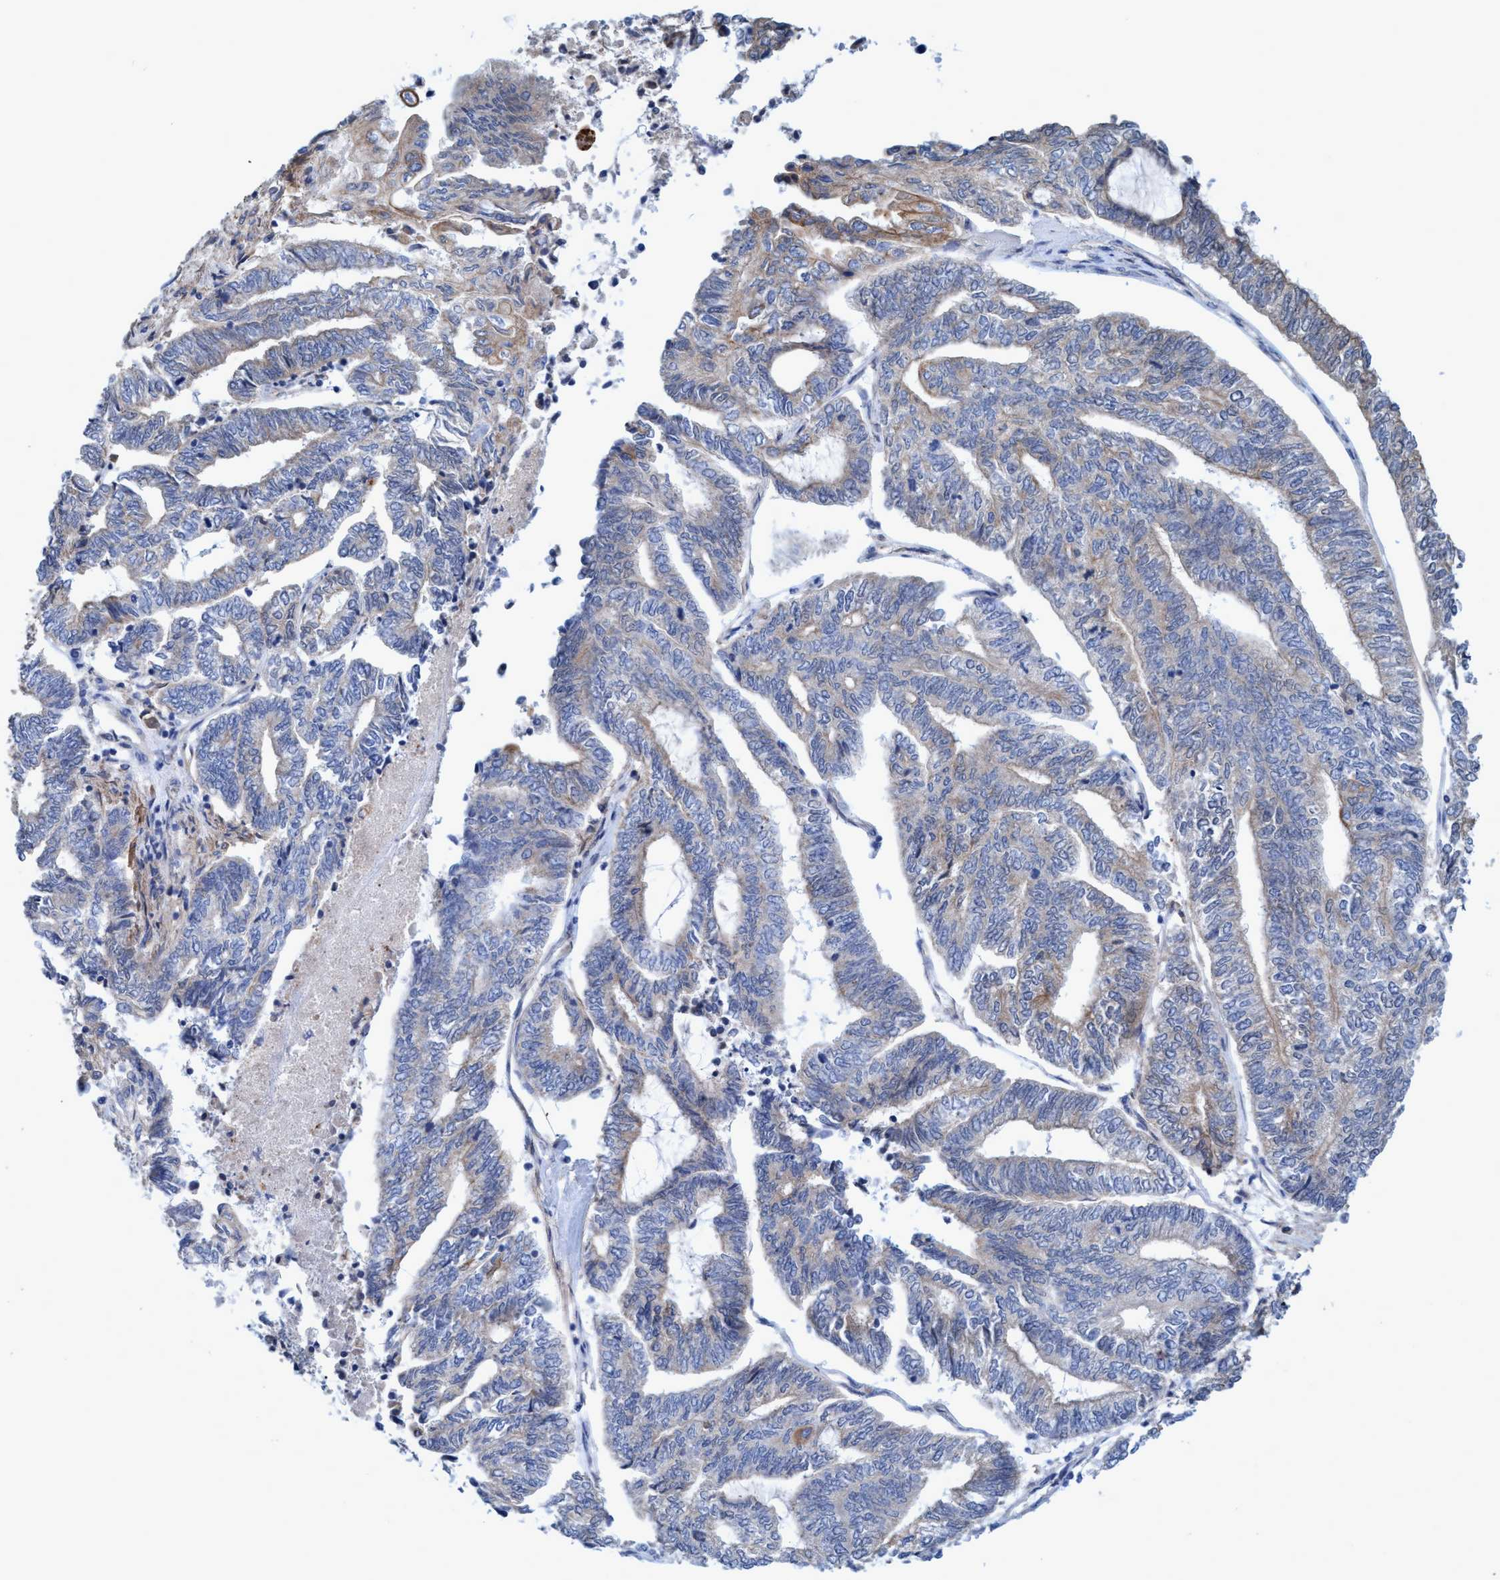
{"staining": {"intensity": "weak", "quantity": "25%-75%", "location": "cytoplasmic/membranous"}, "tissue": "endometrial cancer", "cell_type": "Tumor cells", "image_type": "cancer", "snomed": [{"axis": "morphology", "description": "Adenocarcinoma, NOS"}, {"axis": "topography", "description": "Uterus"}, {"axis": "topography", "description": "Endometrium"}], "caption": "Adenocarcinoma (endometrial) was stained to show a protein in brown. There is low levels of weak cytoplasmic/membranous expression in about 25%-75% of tumor cells.", "gene": "GULP1", "patient": {"sex": "female", "age": 70}}